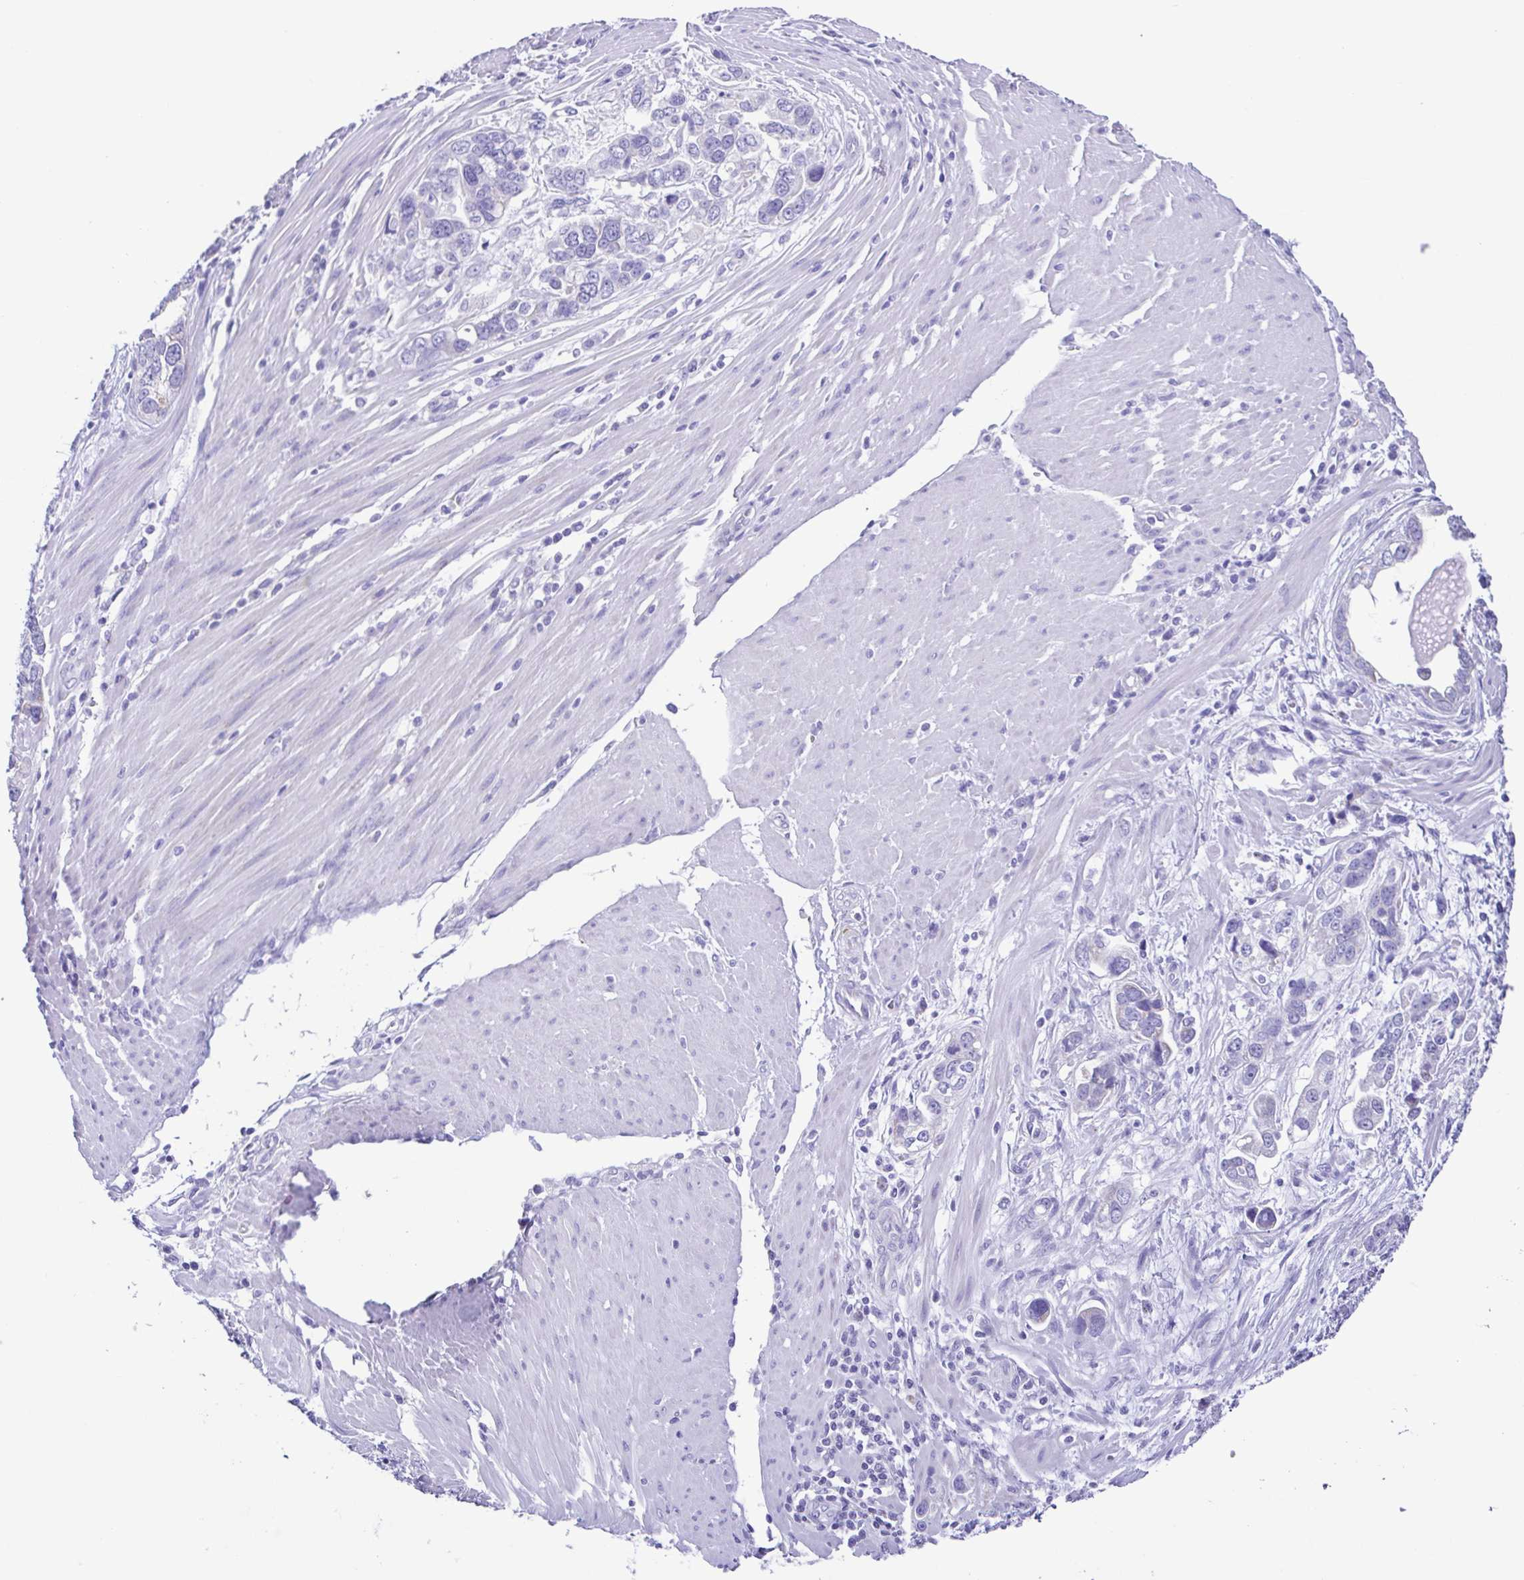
{"staining": {"intensity": "negative", "quantity": "none", "location": "none"}, "tissue": "stomach cancer", "cell_type": "Tumor cells", "image_type": "cancer", "snomed": [{"axis": "morphology", "description": "Adenocarcinoma, NOS"}, {"axis": "topography", "description": "Stomach, lower"}], "caption": "The micrograph exhibits no staining of tumor cells in stomach cancer. The staining is performed using DAB brown chromogen with nuclei counter-stained in using hematoxylin.", "gene": "ACTRT3", "patient": {"sex": "female", "age": 93}}